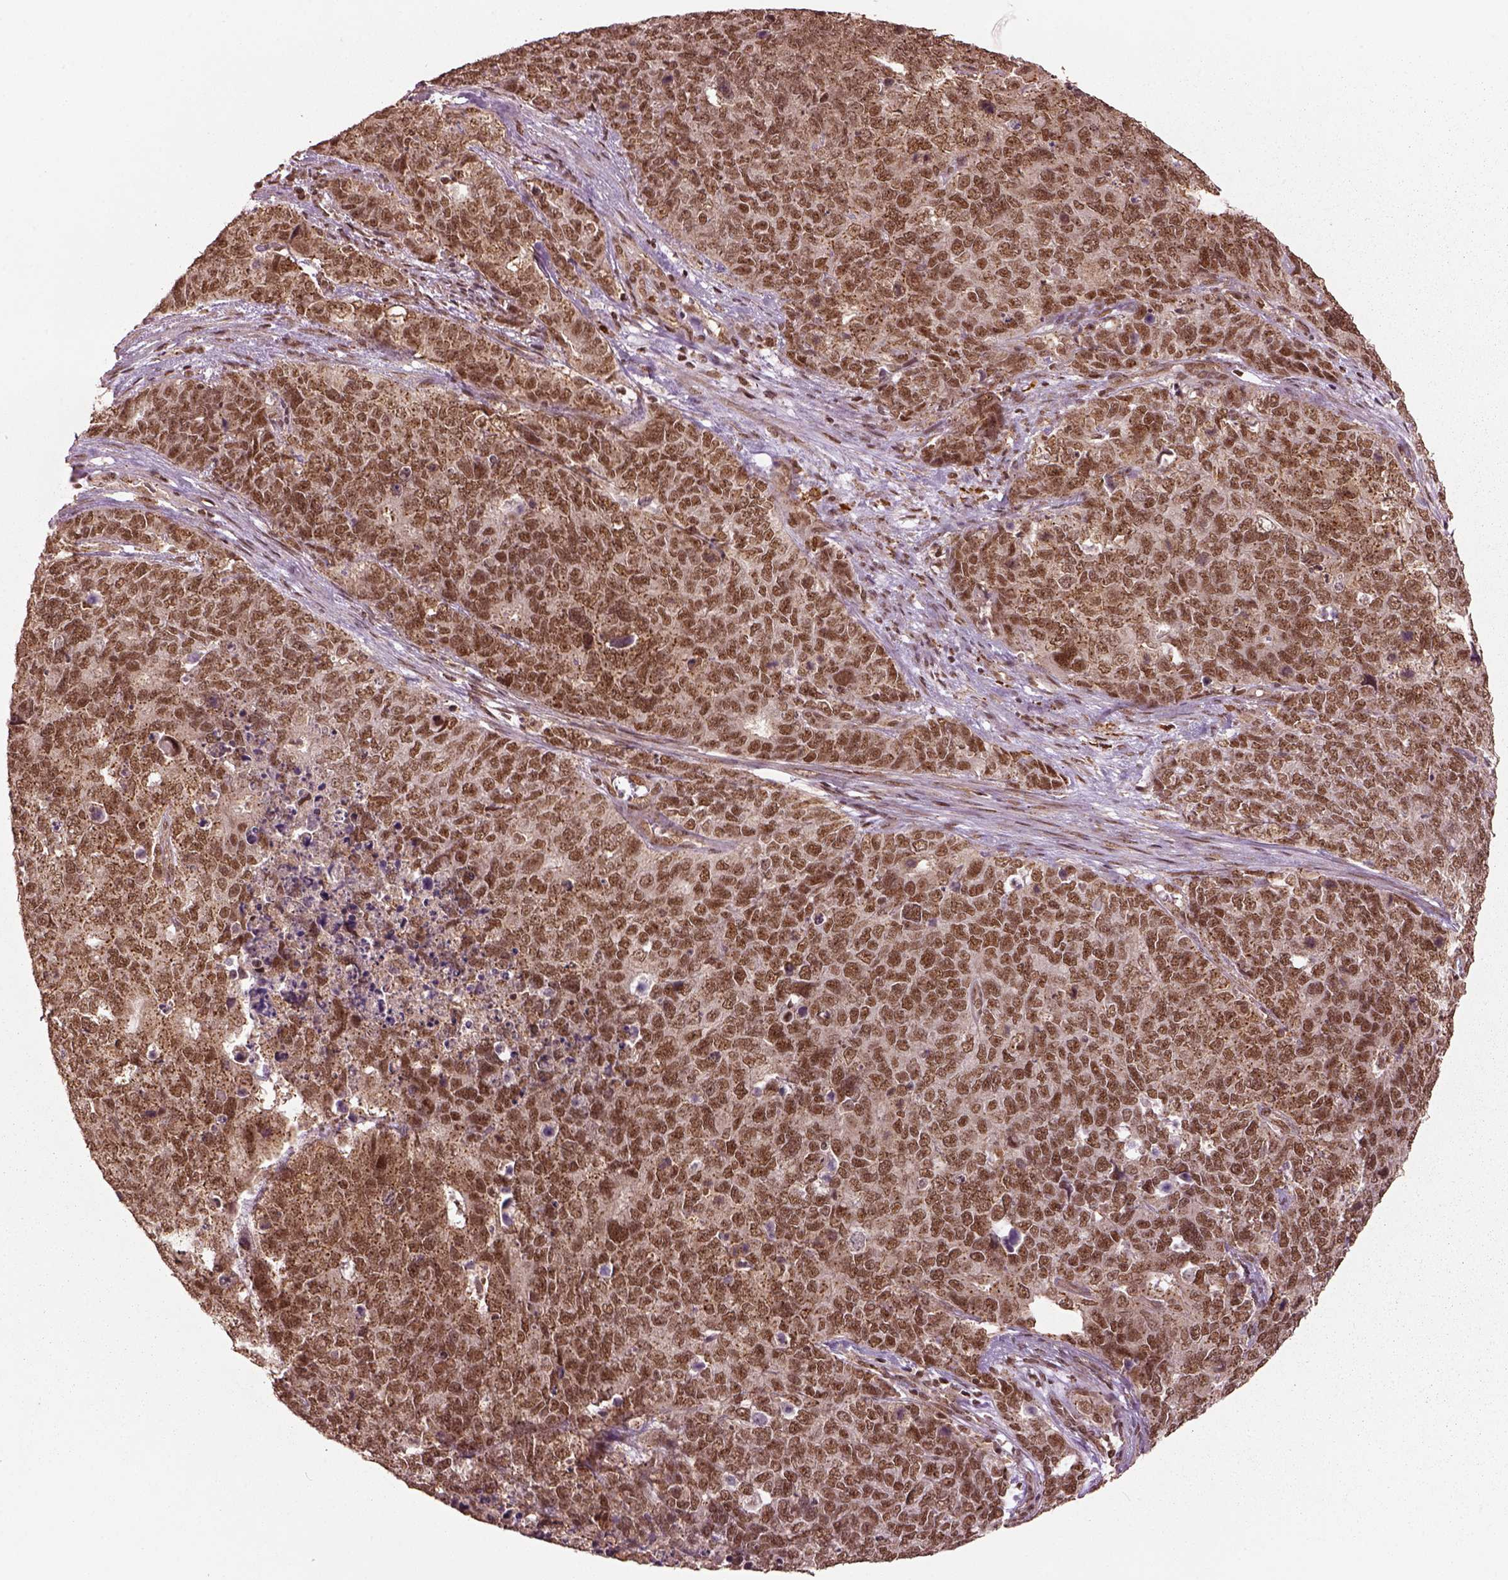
{"staining": {"intensity": "moderate", "quantity": ">75%", "location": "nuclear"}, "tissue": "cervical cancer", "cell_type": "Tumor cells", "image_type": "cancer", "snomed": [{"axis": "morphology", "description": "Squamous cell carcinoma, NOS"}, {"axis": "topography", "description": "Cervix"}], "caption": "A histopathology image of human cervical cancer stained for a protein displays moderate nuclear brown staining in tumor cells. (DAB IHC, brown staining for protein, blue staining for nuclei).", "gene": "BRD9", "patient": {"sex": "female", "age": 63}}